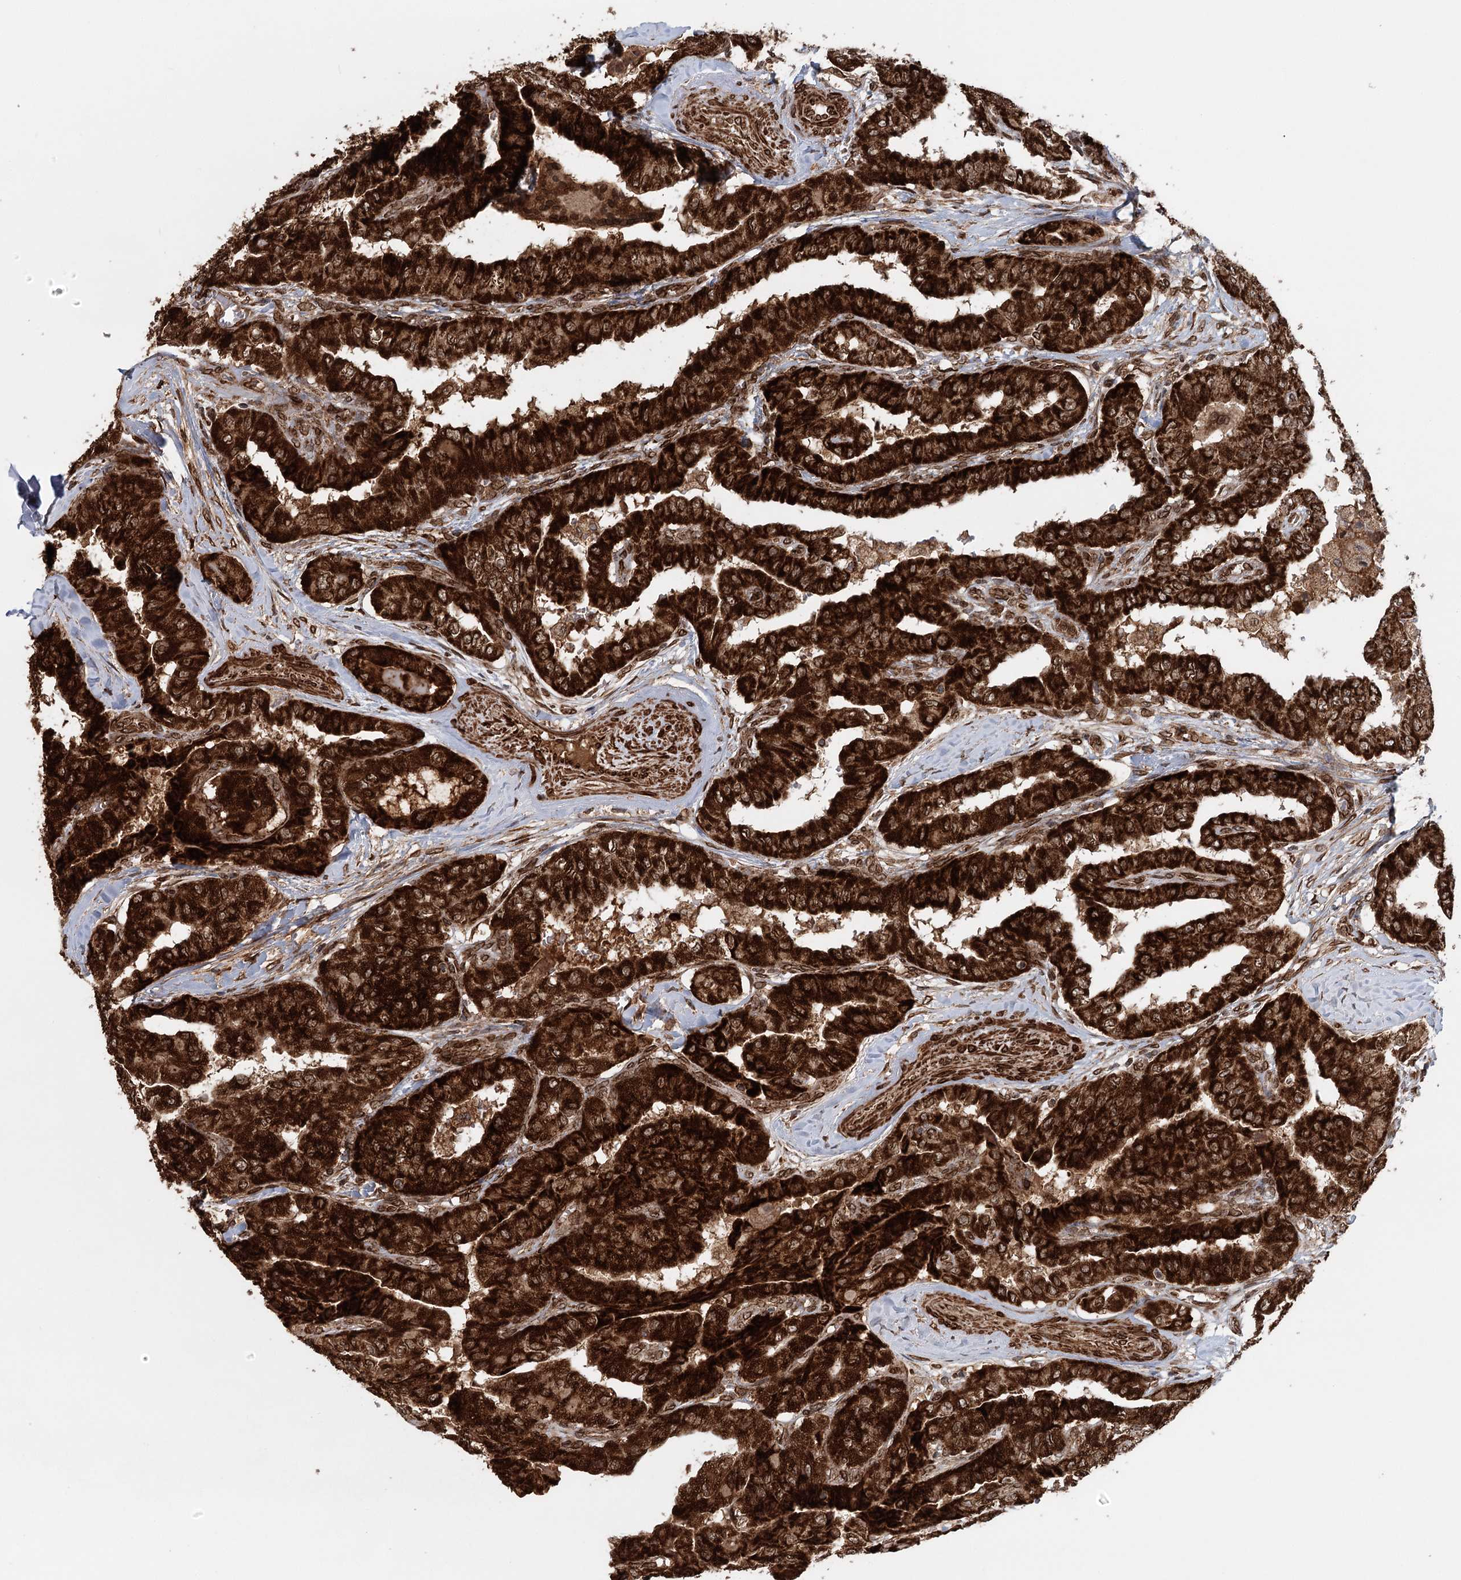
{"staining": {"intensity": "strong", "quantity": ">75%", "location": "cytoplasmic/membranous"}, "tissue": "thyroid cancer", "cell_type": "Tumor cells", "image_type": "cancer", "snomed": [{"axis": "morphology", "description": "Papillary adenocarcinoma, NOS"}, {"axis": "topography", "description": "Thyroid gland"}], "caption": "A high amount of strong cytoplasmic/membranous expression is present in about >75% of tumor cells in thyroid cancer (papillary adenocarcinoma) tissue. The protein is stained brown, and the nuclei are stained in blue (DAB (3,3'-diaminobenzidine) IHC with brightfield microscopy, high magnification).", "gene": "BCKDHA", "patient": {"sex": "female", "age": 59}}